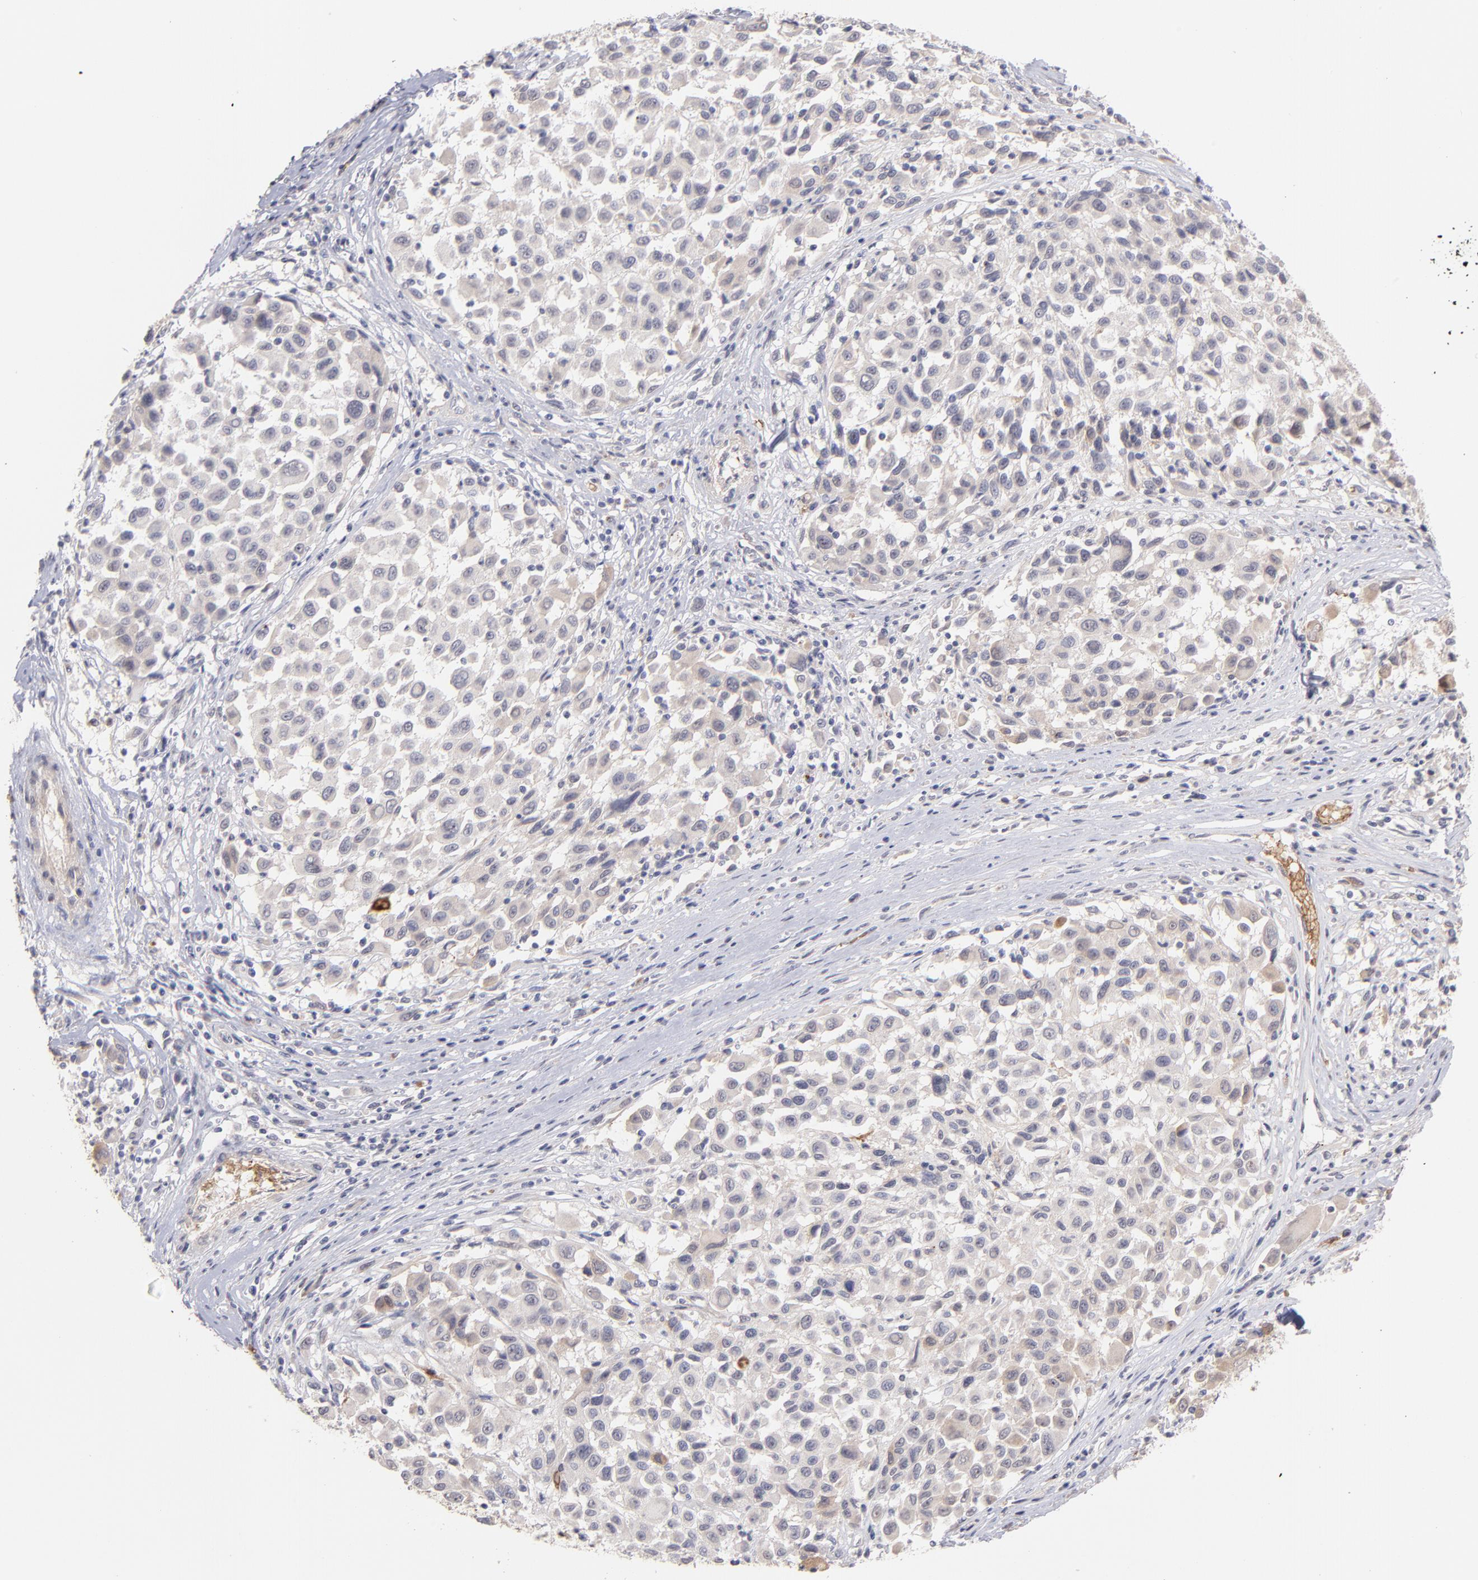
{"staining": {"intensity": "negative", "quantity": "none", "location": "none"}, "tissue": "melanoma", "cell_type": "Tumor cells", "image_type": "cancer", "snomed": [{"axis": "morphology", "description": "Malignant melanoma, Metastatic site"}, {"axis": "topography", "description": "Lymph node"}], "caption": "The immunohistochemistry image has no significant positivity in tumor cells of melanoma tissue.", "gene": "F13B", "patient": {"sex": "male", "age": 61}}